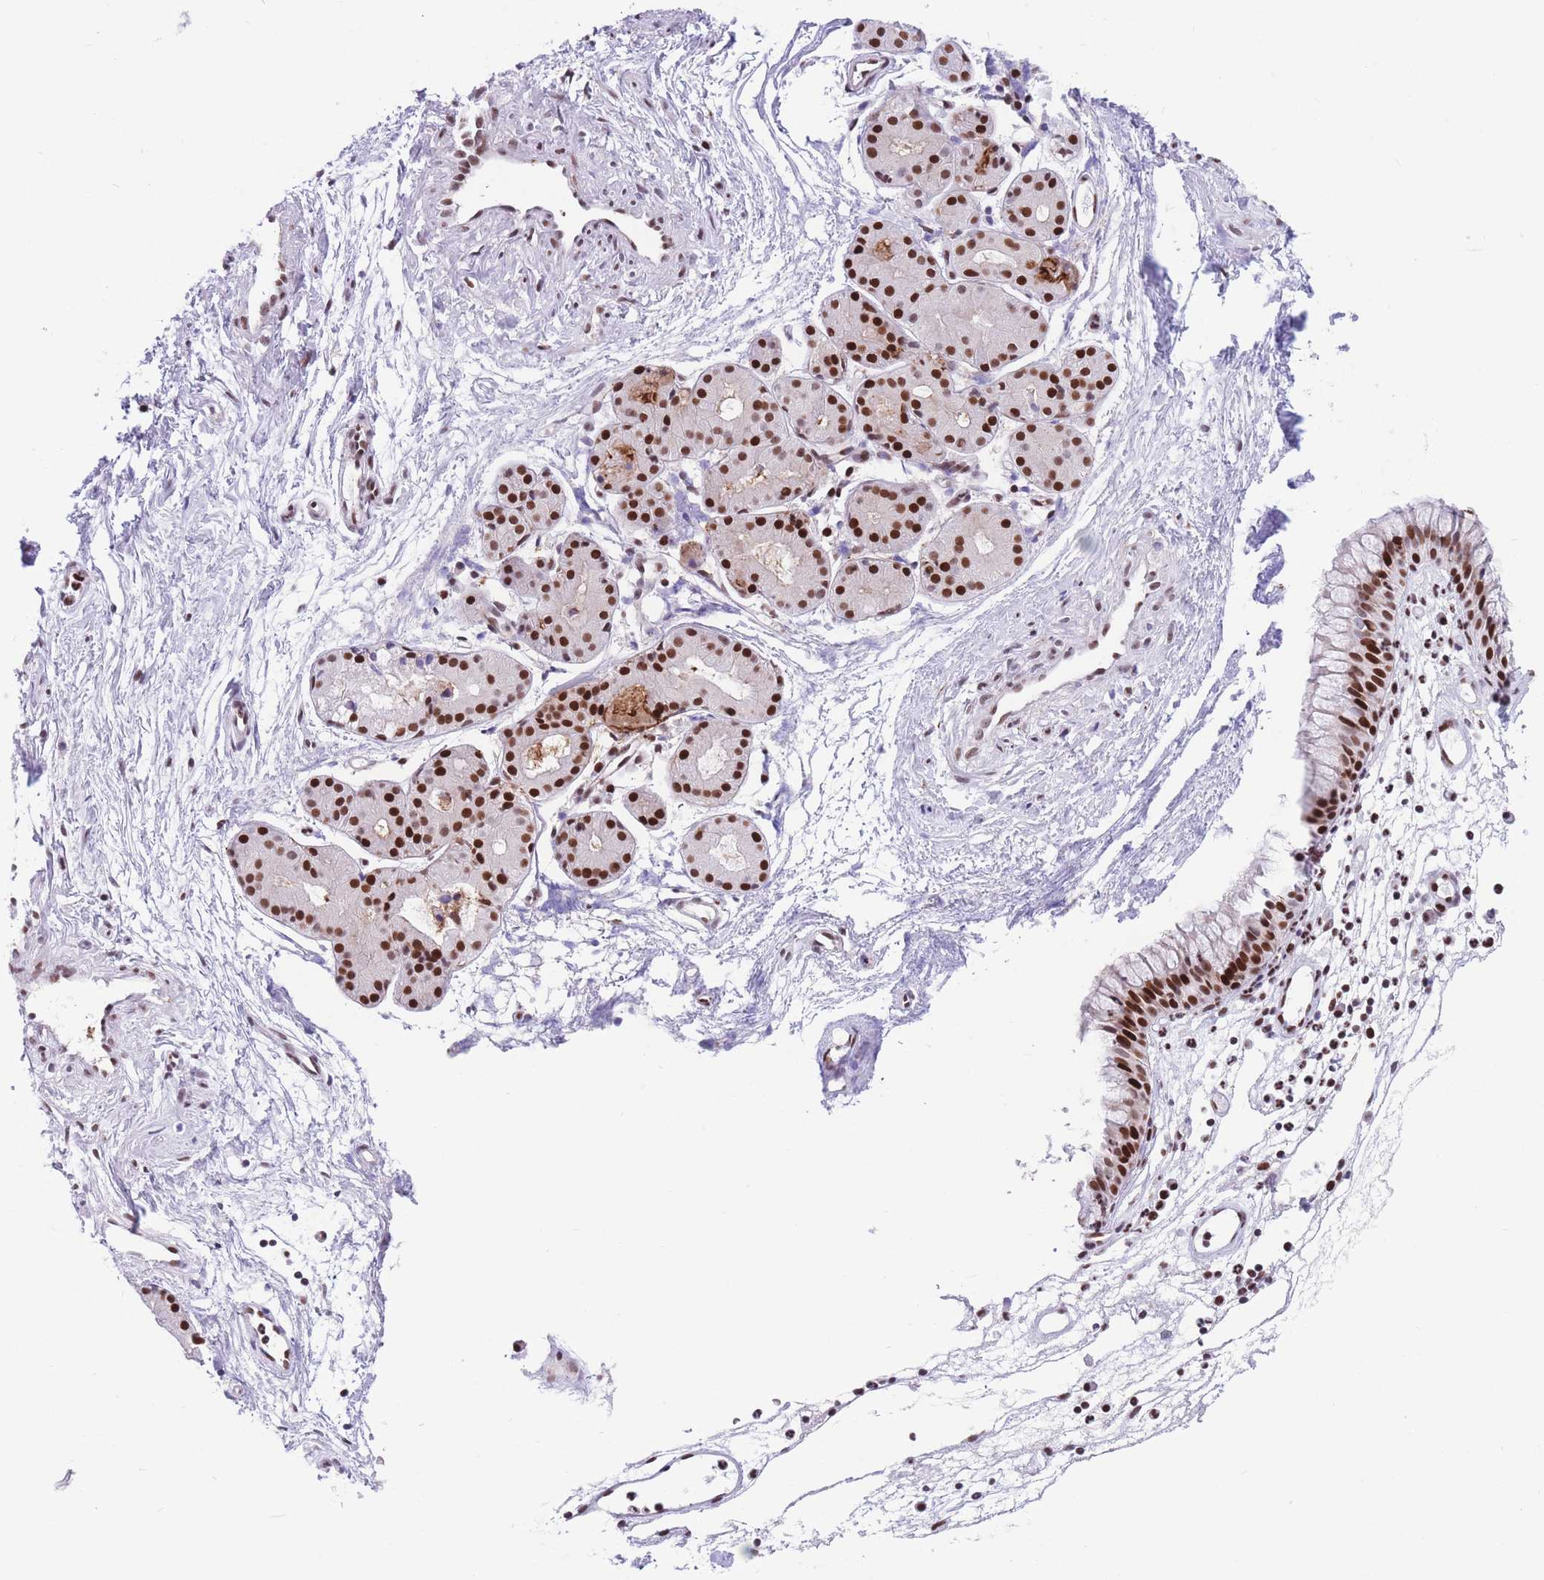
{"staining": {"intensity": "strong", "quantity": ">75%", "location": "nuclear"}, "tissue": "nasopharynx", "cell_type": "Respiratory epithelial cells", "image_type": "normal", "snomed": [{"axis": "morphology", "description": "Normal tissue, NOS"}, {"axis": "topography", "description": "Nasopharynx"}], "caption": "Benign nasopharynx displays strong nuclear positivity in about >75% of respiratory epithelial cells, visualized by immunohistochemistry.", "gene": "DNAJC3", "patient": {"sex": "male", "age": 82}}